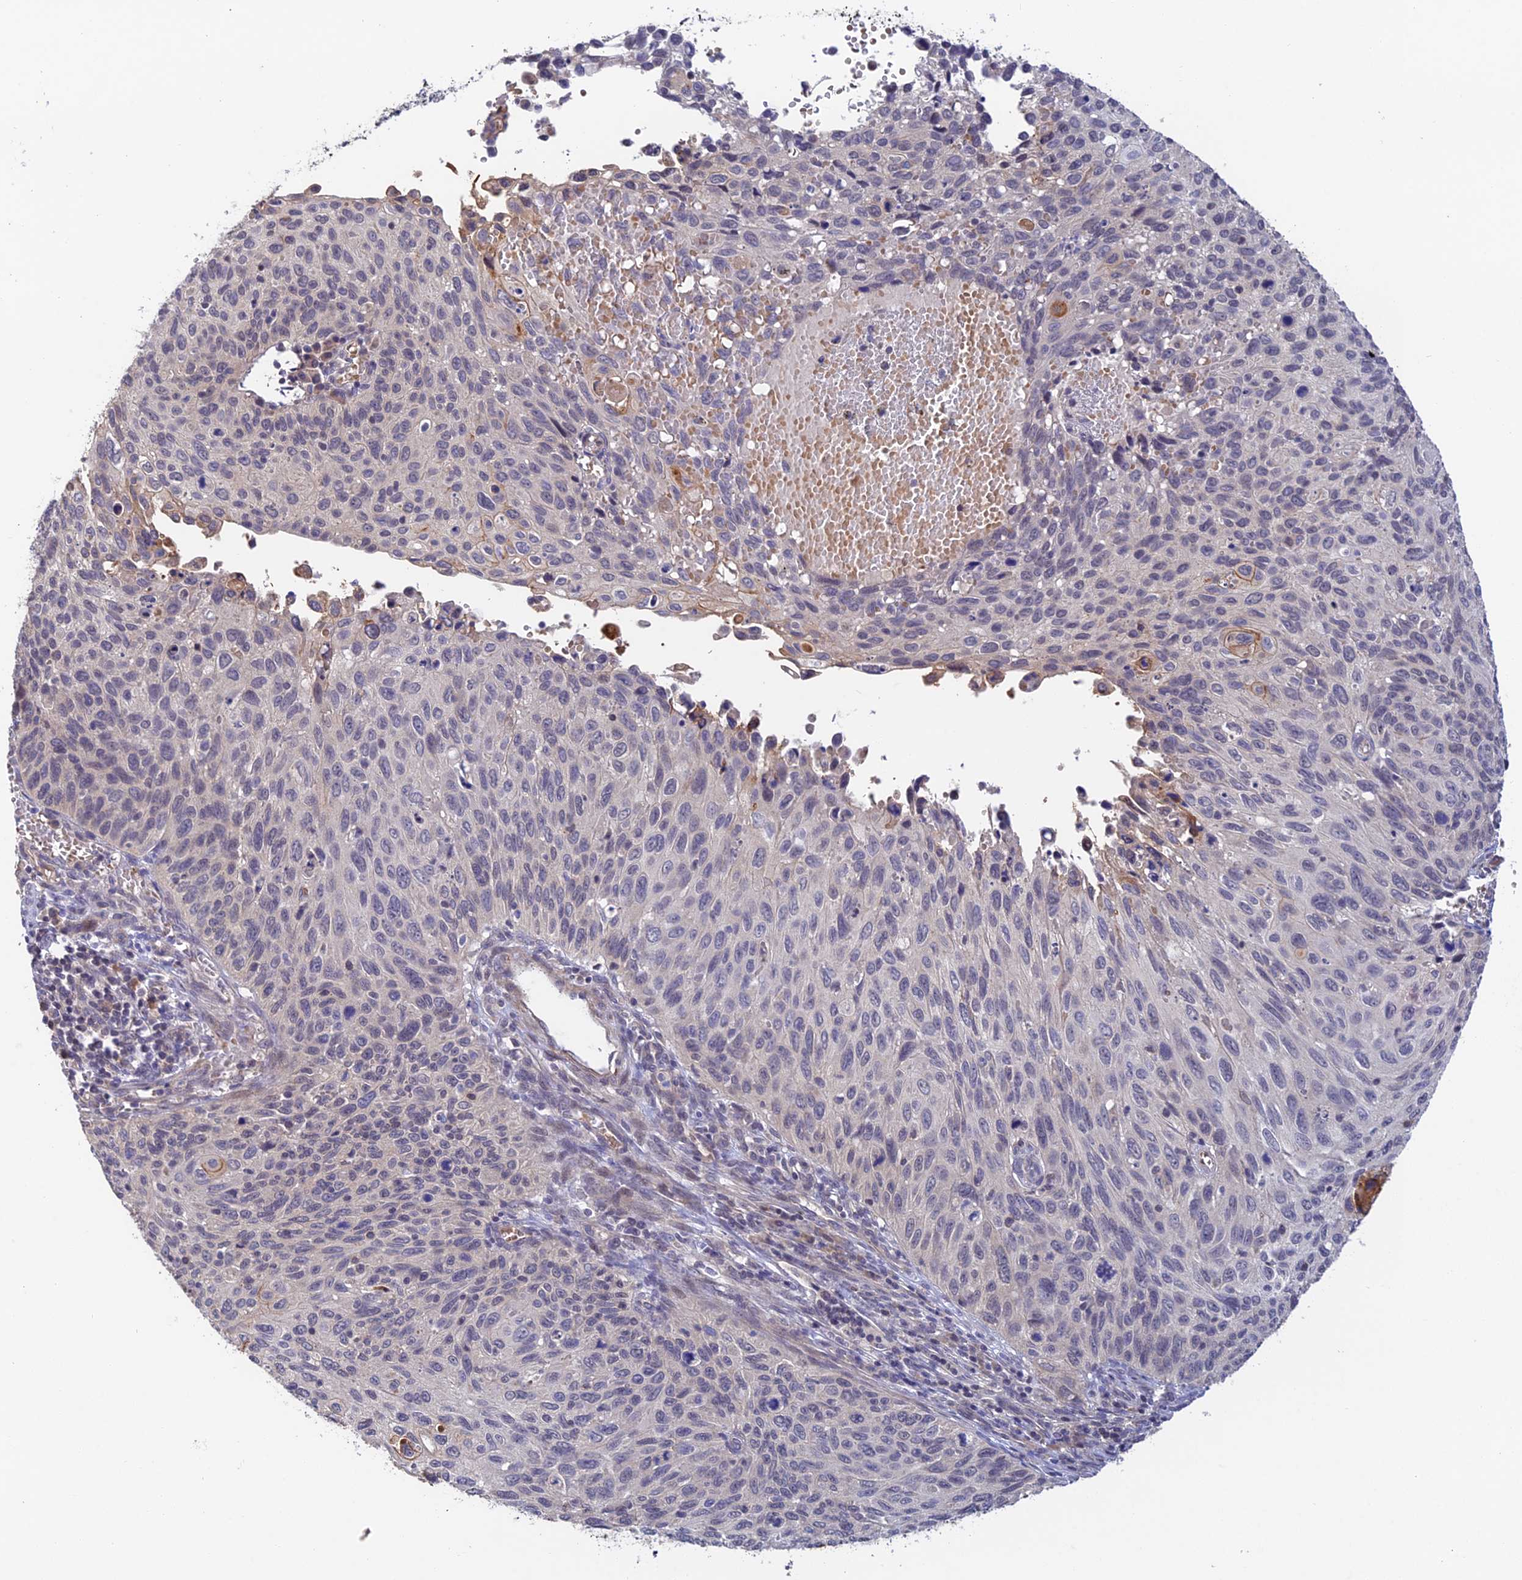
{"staining": {"intensity": "negative", "quantity": "none", "location": "none"}, "tissue": "cervical cancer", "cell_type": "Tumor cells", "image_type": "cancer", "snomed": [{"axis": "morphology", "description": "Squamous cell carcinoma, NOS"}, {"axis": "topography", "description": "Cervix"}], "caption": "IHC photomicrograph of squamous cell carcinoma (cervical) stained for a protein (brown), which exhibits no positivity in tumor cells. (Stains: DAB (3,3'-diaminobenzidine) immunohistochemistry (IHC) with hematoxylin counter stain, Microscopy: brightfield microscopy at high magnification).", "gene": "CWH43", "patient": {"sex": "female", "age": 70}}